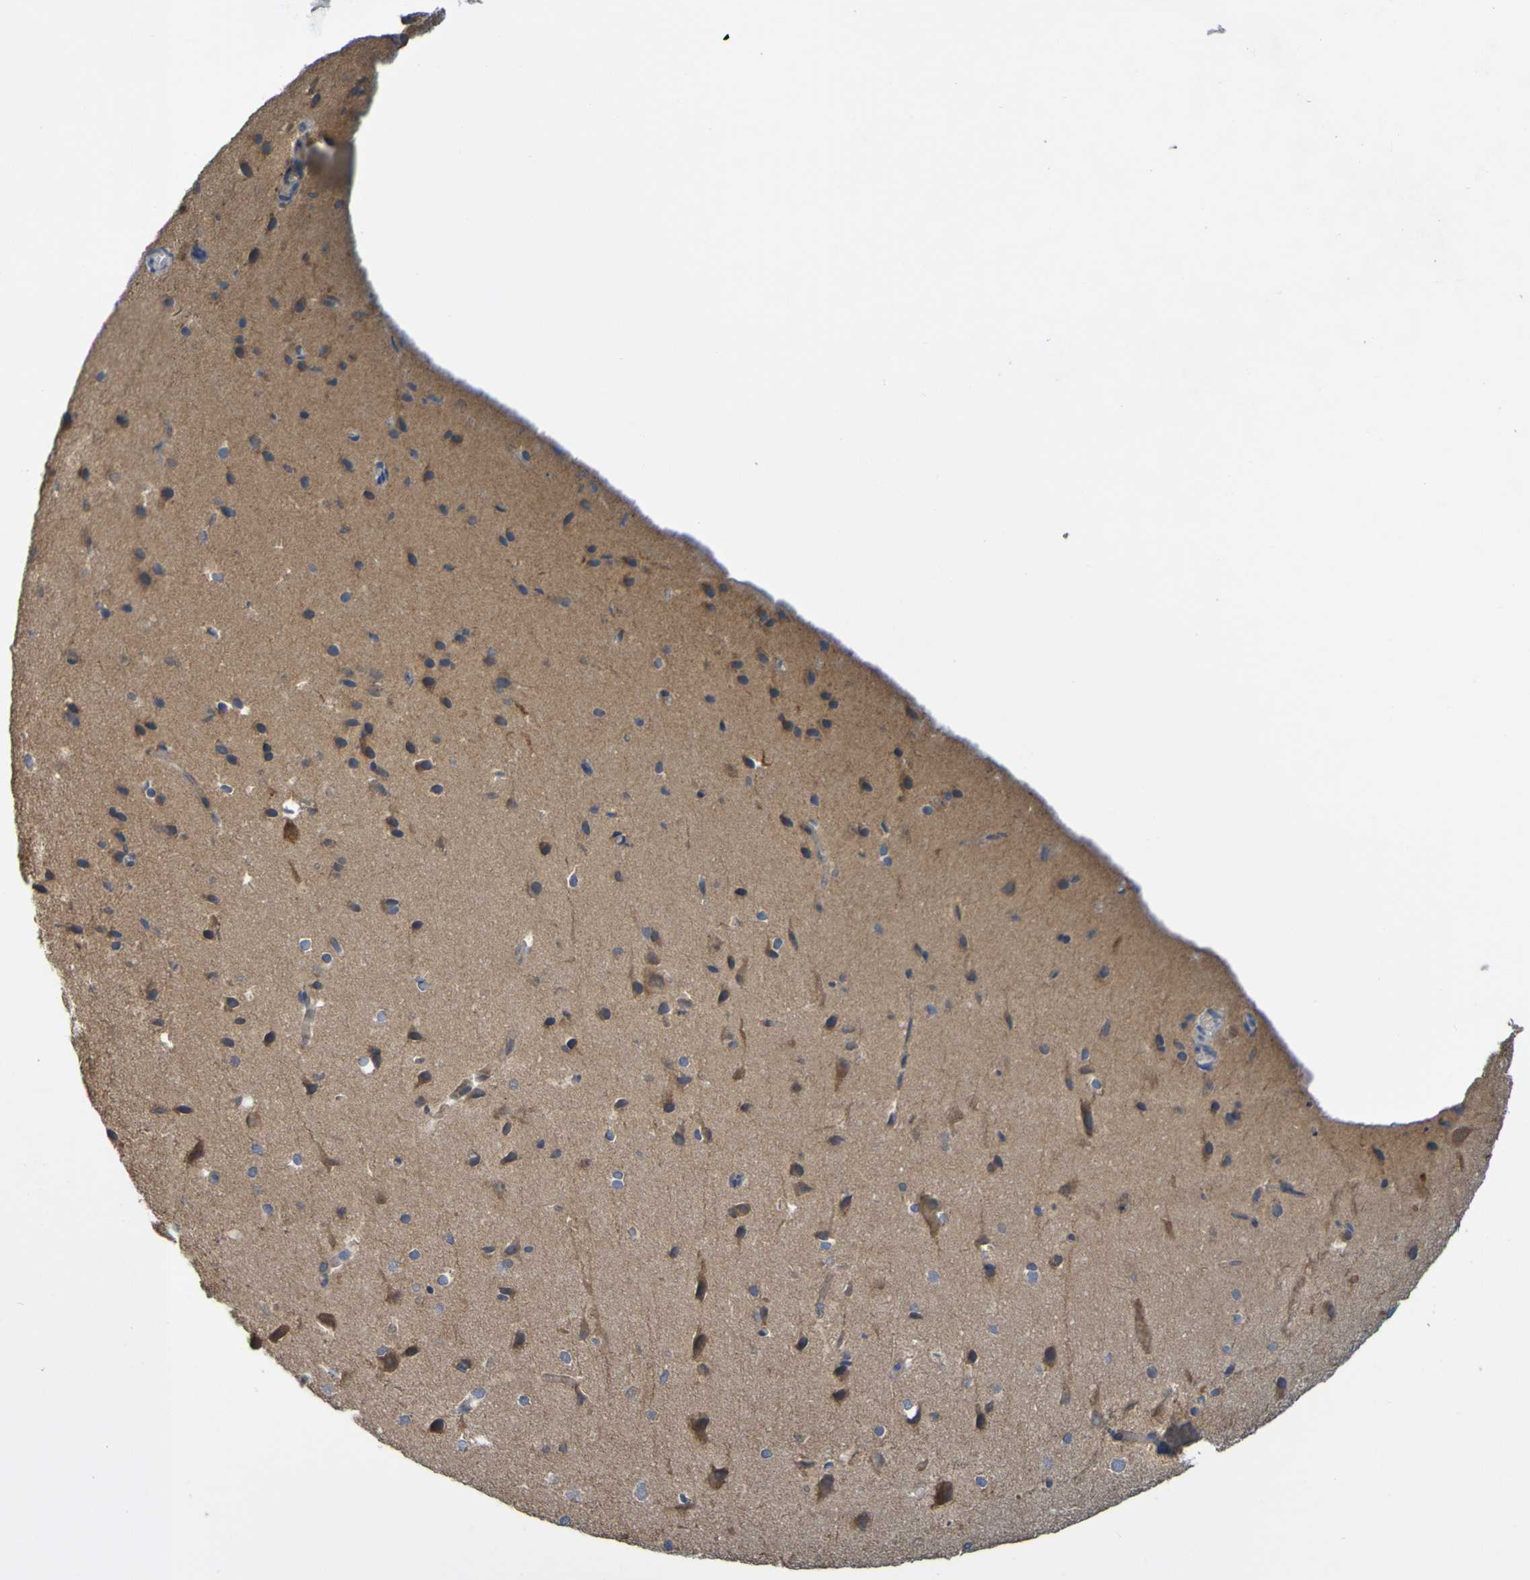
{"staining": {"intensity": "negative", "quantity": "none", "location": "none"}, "tissue": "cerebral cortex", "cell_type": "Endothelial cells", "image_type": "normal", "snomed": [{"axis": "morphology", "description": "Normal tissue, NOS"}, {"axis": "morphology", "description": "Developmental malformation"}, {"axis": "topography", "description": "Cerebral cortex"}], "caption": "The photomicrograph displays no significant positivity in endothelial cells of cerebral cortex.", "gene": "NAV2", "patient": {"sex": "female", "age": 30}}